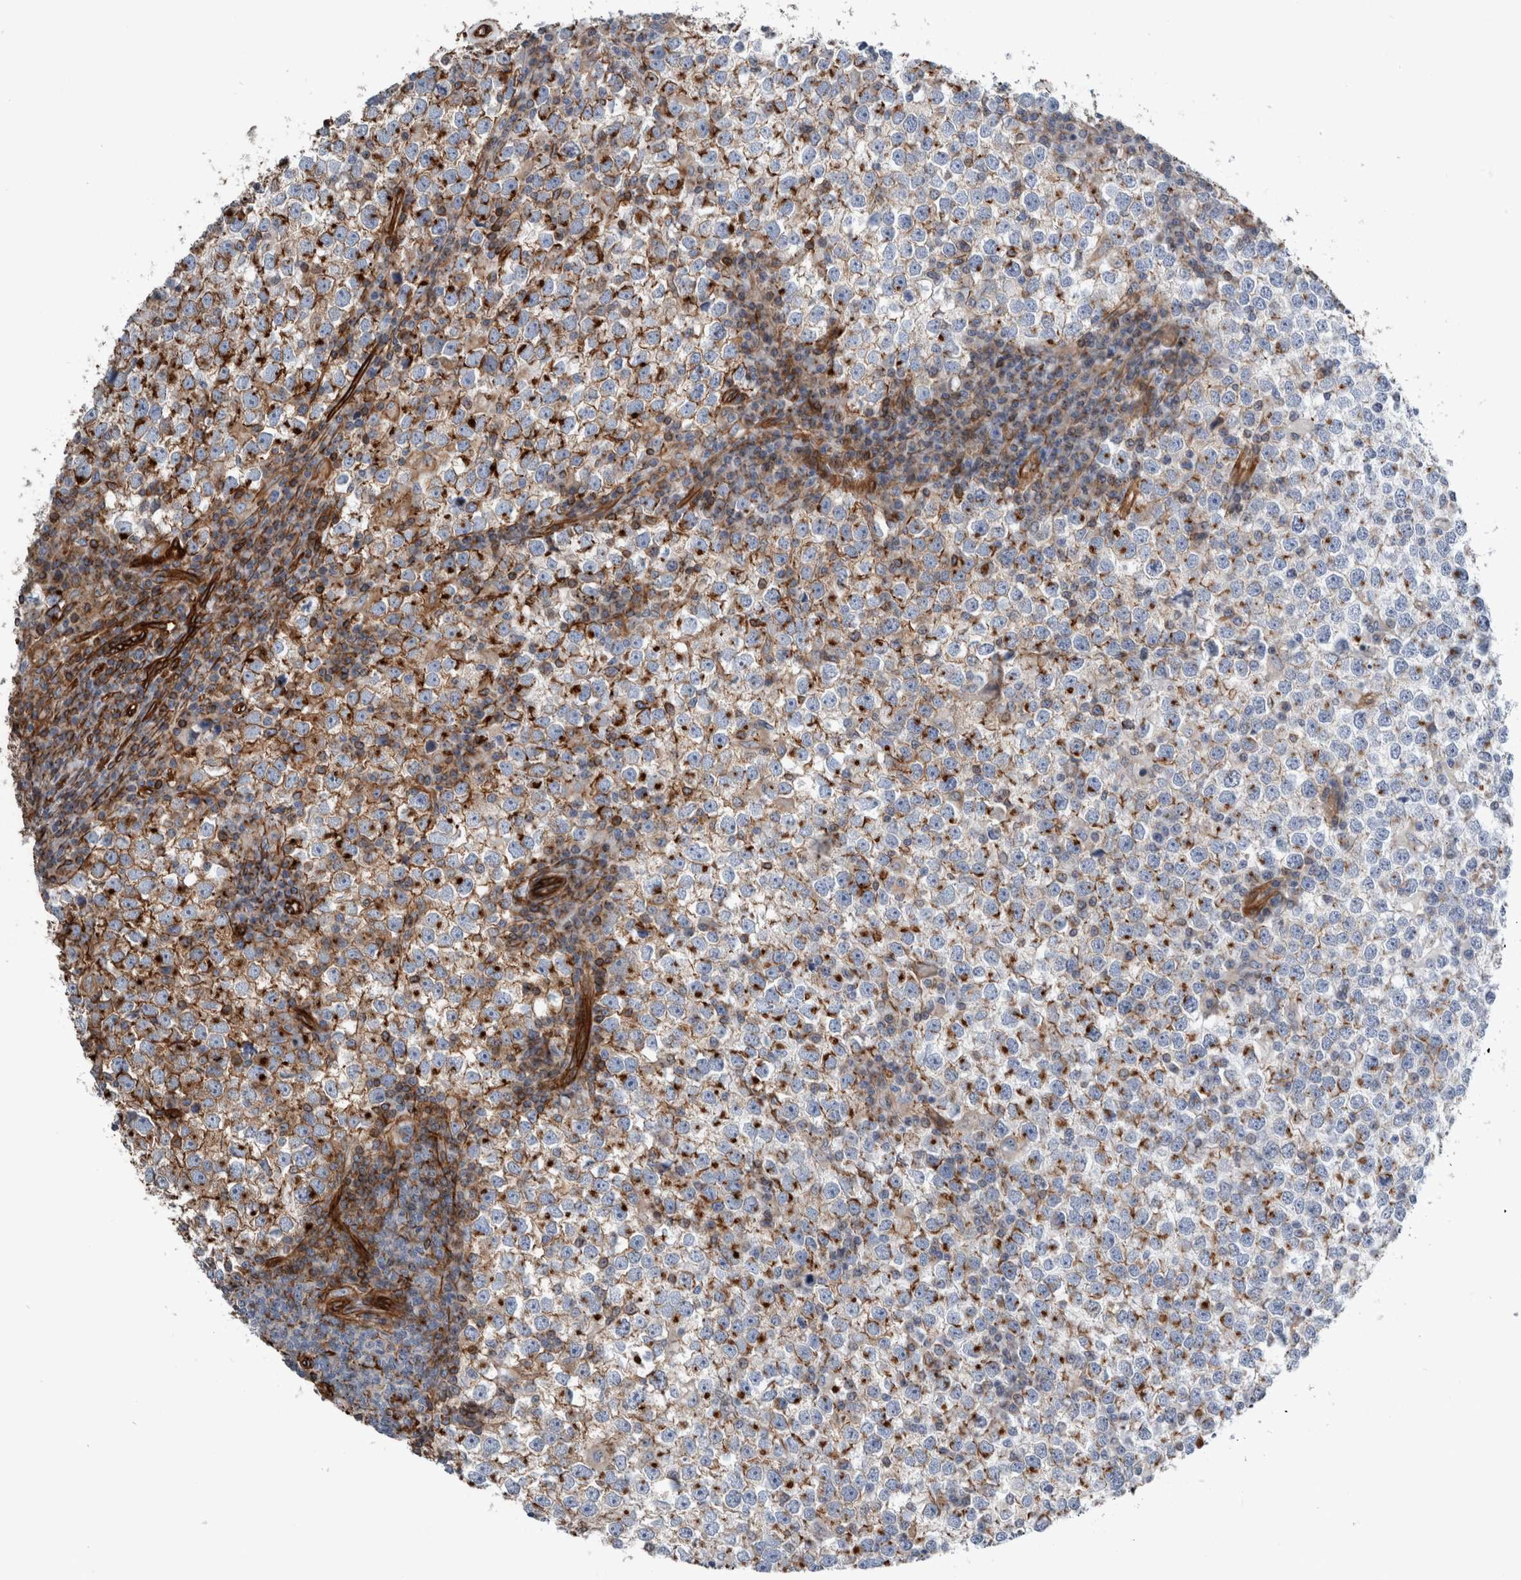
{"staining": {"intensity": "strong", "quantity": "25%-75%", "location": "cytoplasmic/membranous"}, "tissue": "testis cancer", "cell_type": "Tumor cells", "image_type": "cancer", "snomed": [{"axis": "morphology", "description": "Seminoma, NOS"}, {"axis": "topography", "description": "Testis"}], "caption": "A brown stain shows strong cytoplasmic/membranous staining of a protein in testis seminoma tumor cells.", "gene": "PLEC", "patient": {"sex": "male", "age": 65}}